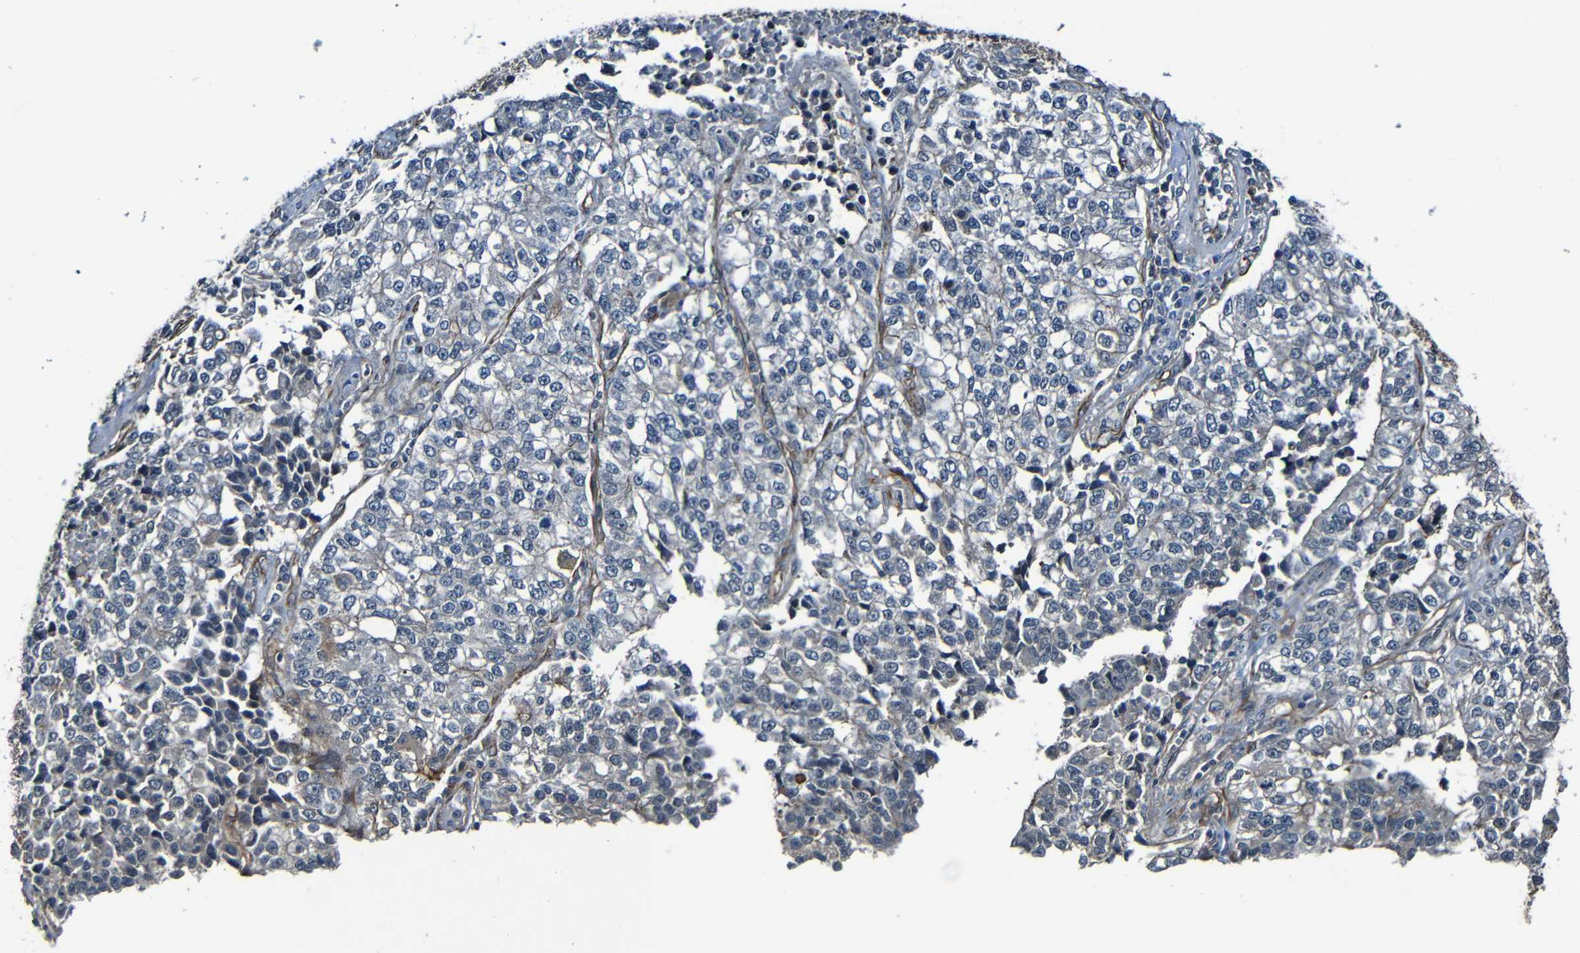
{"staining": {"intensity": "negative", "quantity": "none", "location": "none"}, "tissue": "lung cancer", "cell_type": "Tumor cells", "image_type": "cancer", "snomed": [{"axis": "morphology", "description": "Adenocarcinoma, NOS"}, {"axis": "topography", "description": "Lung"}], "caption": "Tumor cells show no significant protein expression in adenocarcinoma (lung). (DAB (3,3'-diaminobenzidine) immunohistochemistry, high magnification).", "gene": "LGR5", "patient": {"sex": "male", "age": 49}}